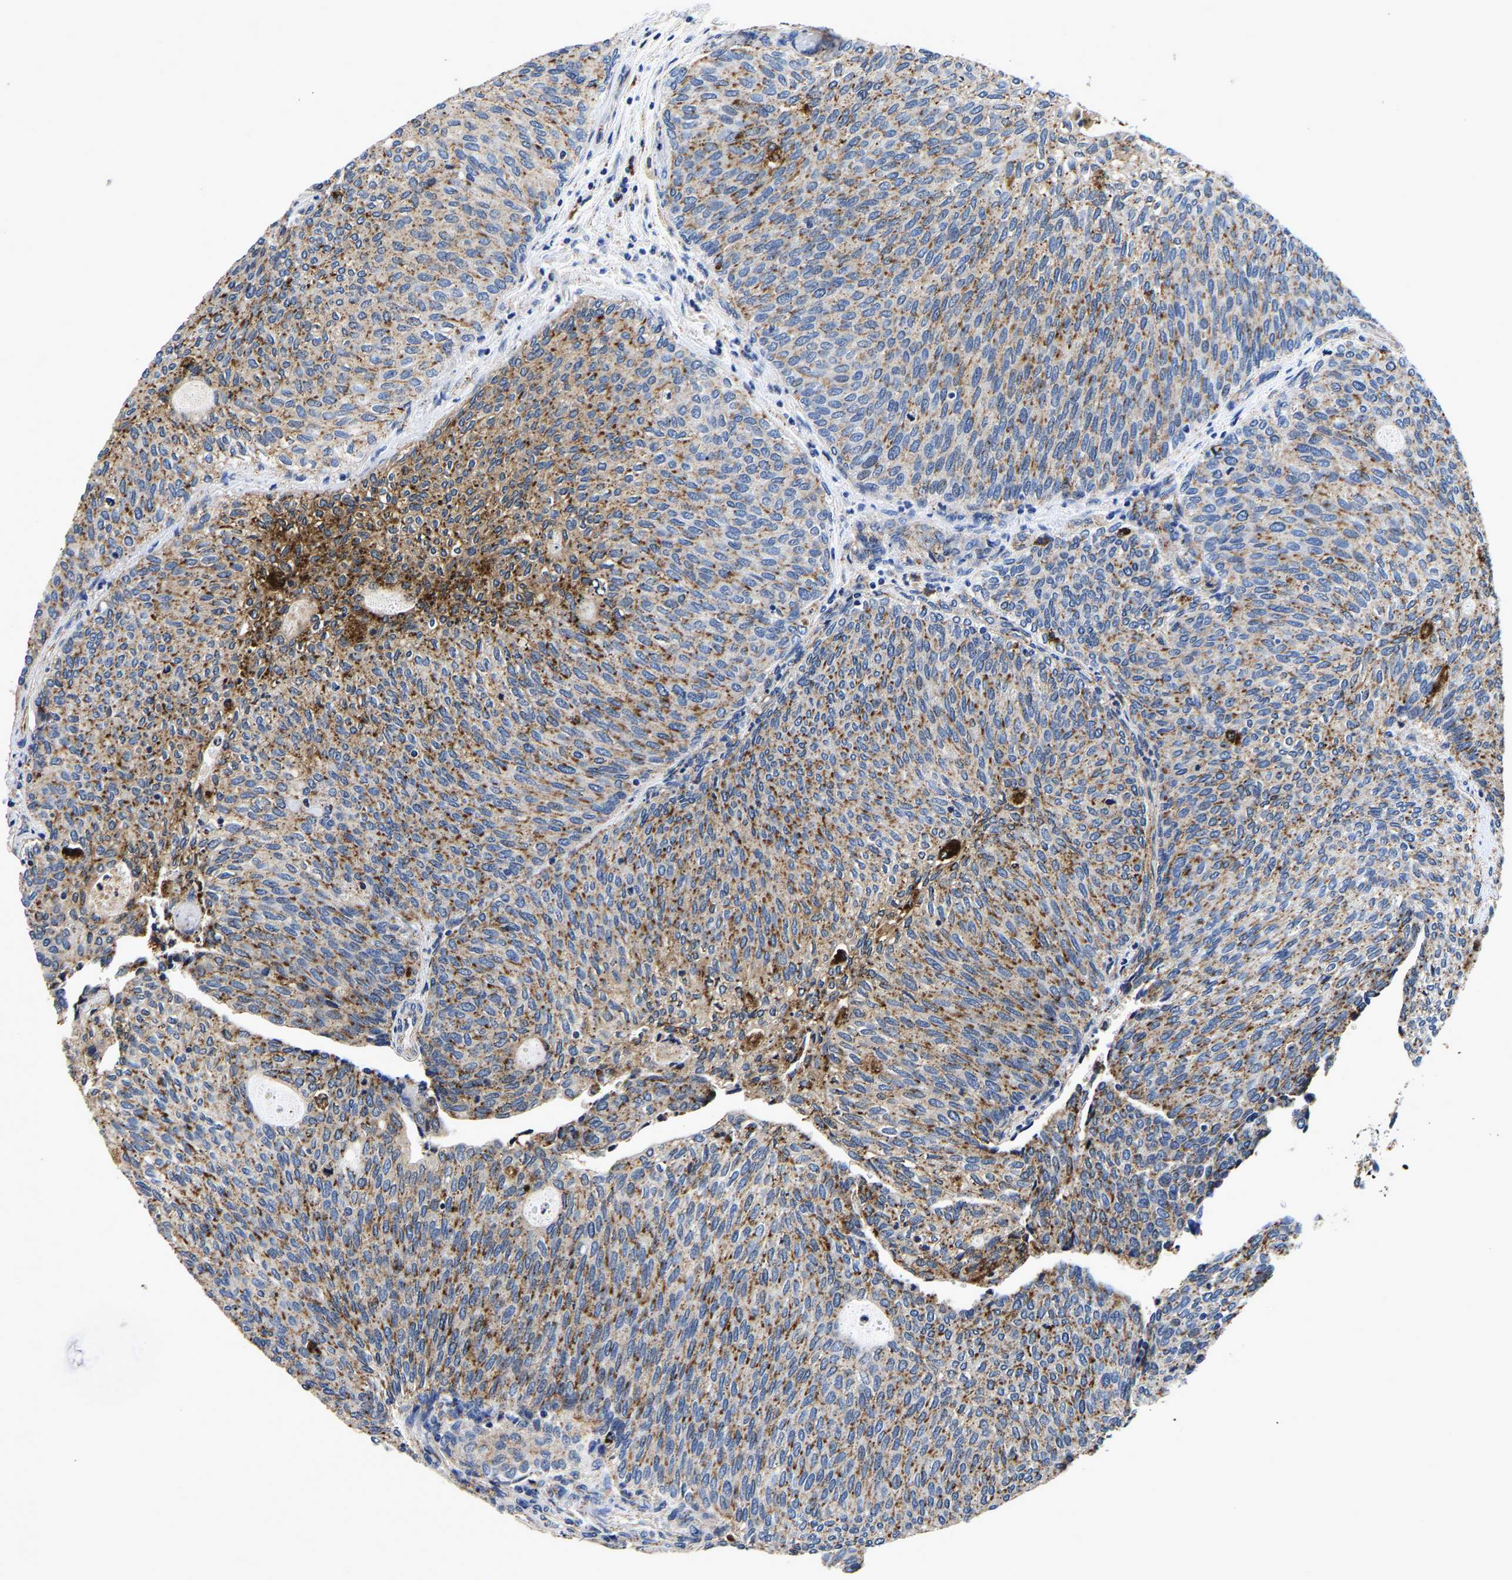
{"staining": {"intensity": "strong", "quantity": "25%-75%", "location": "cytoplasmic/membranous"}, "tissue": "urothelial cancer", "cell_type": "Tumor cells", "image_type": "cancer", "snomed": [{"axis": "morphology", "description": "Urothelial carcinoma, Low grade"}, {"axis": "topography", "description": "Urinary bladder"}], "caption": "The micrograph demonstrates immunohistochemical staining of low-grade urothelial carcinoma. There is strong cytoplasmic/membranous staining is appreciated in about 25%-75% of tumor cells.", "gene": "GRN", "patient": {"sex": "female", "age": 79}}